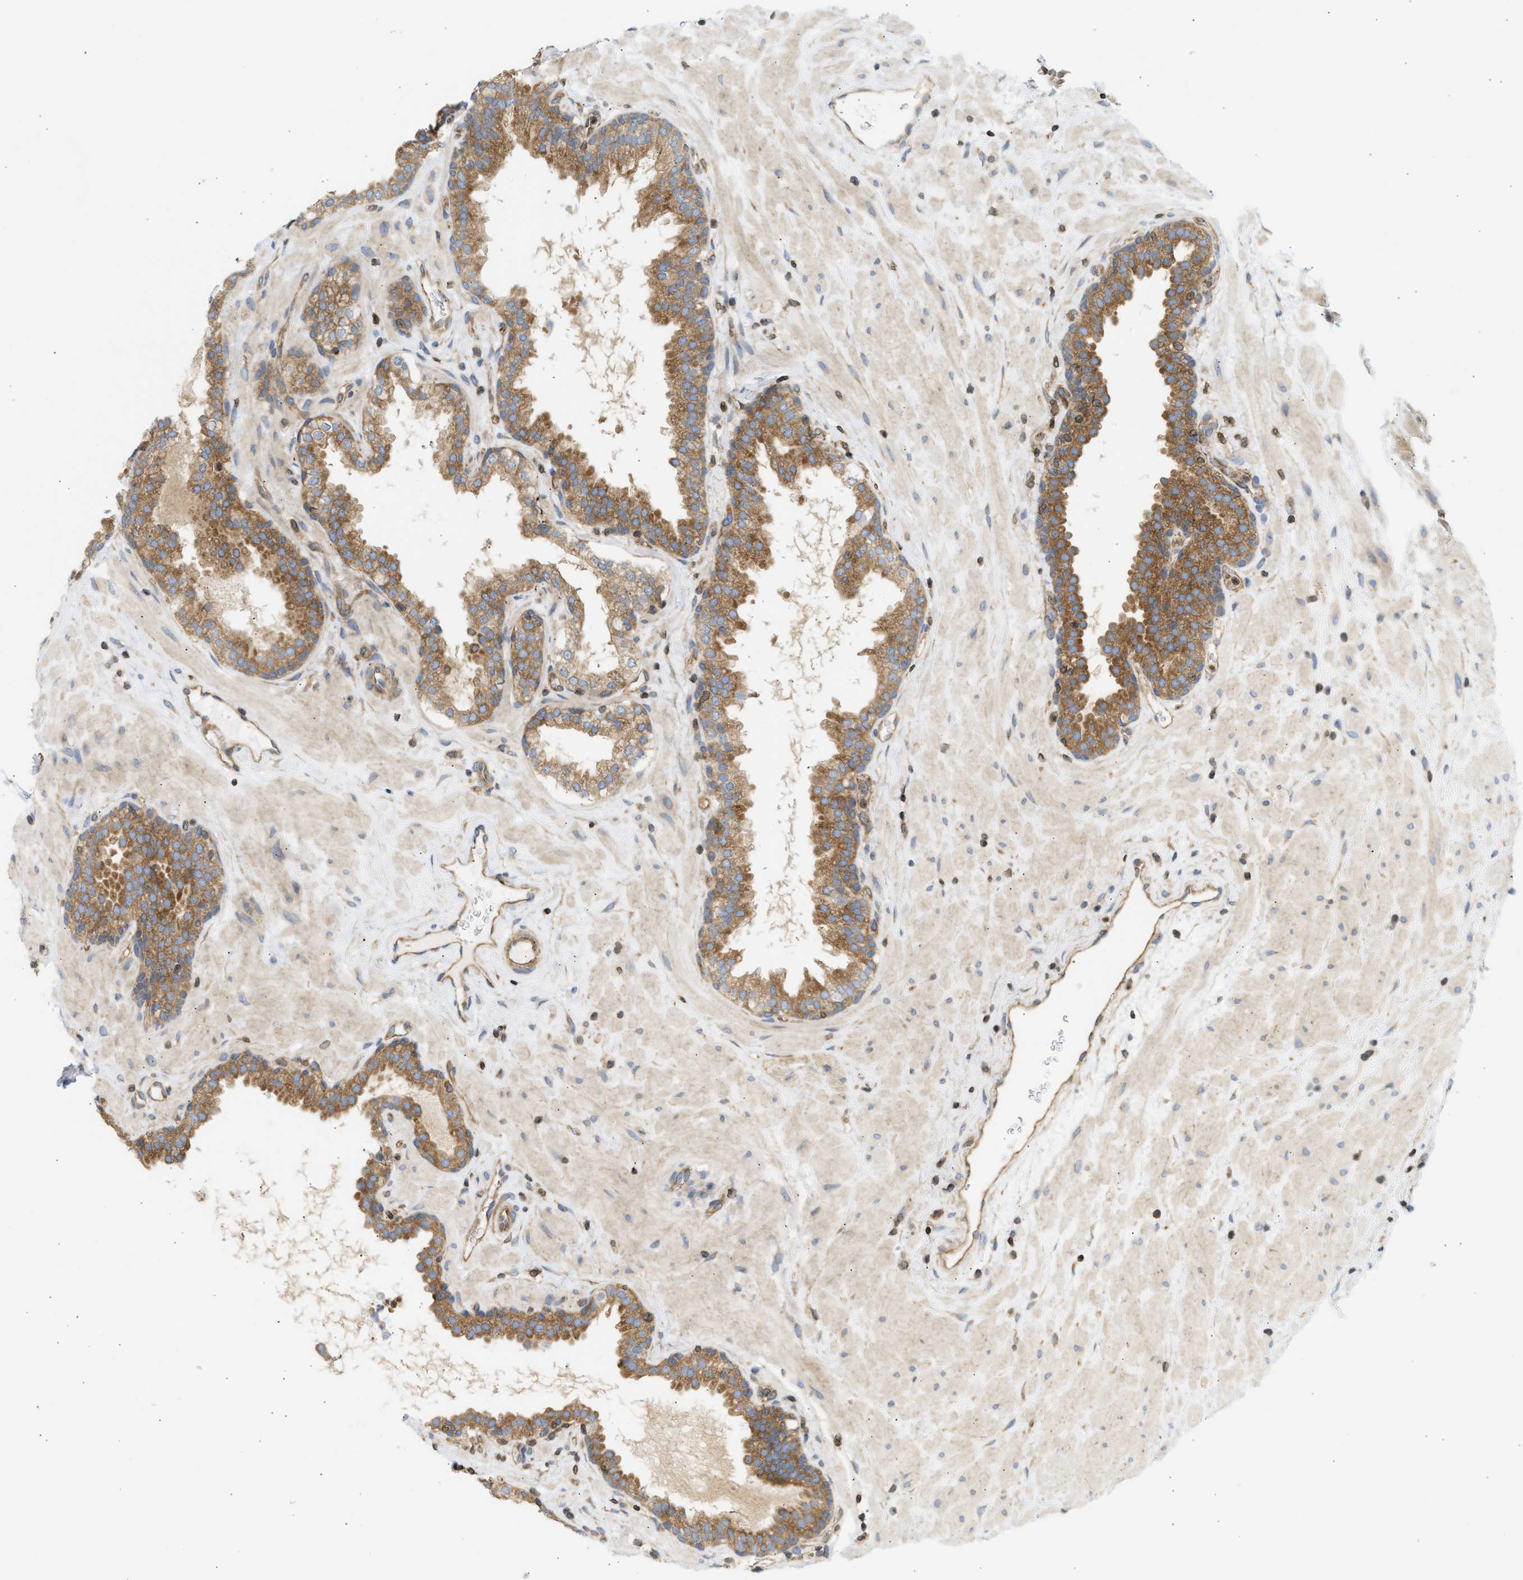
{"staining": {"intensity": "moderate", "quantity": ">75%", "location": "cytoplasmic/membranous"}, "tissue": "prostate", "cell_type": "Glandular cells", "image_type": "normal", "snomed": [{"axis": "morphology", "description": "Normal tissue, NOS"}, {"axis": "topography", "description": "Prostate"}], "caption": "An image of human prostate stained for a protein shows moderate cytoplasmic/membranous brown staining in glandular cells. (DAB IHC, brown staining for protein, blue staining for nuclei).", "gene": "STRN", "patient": {"sex": "male", "age": 51}}